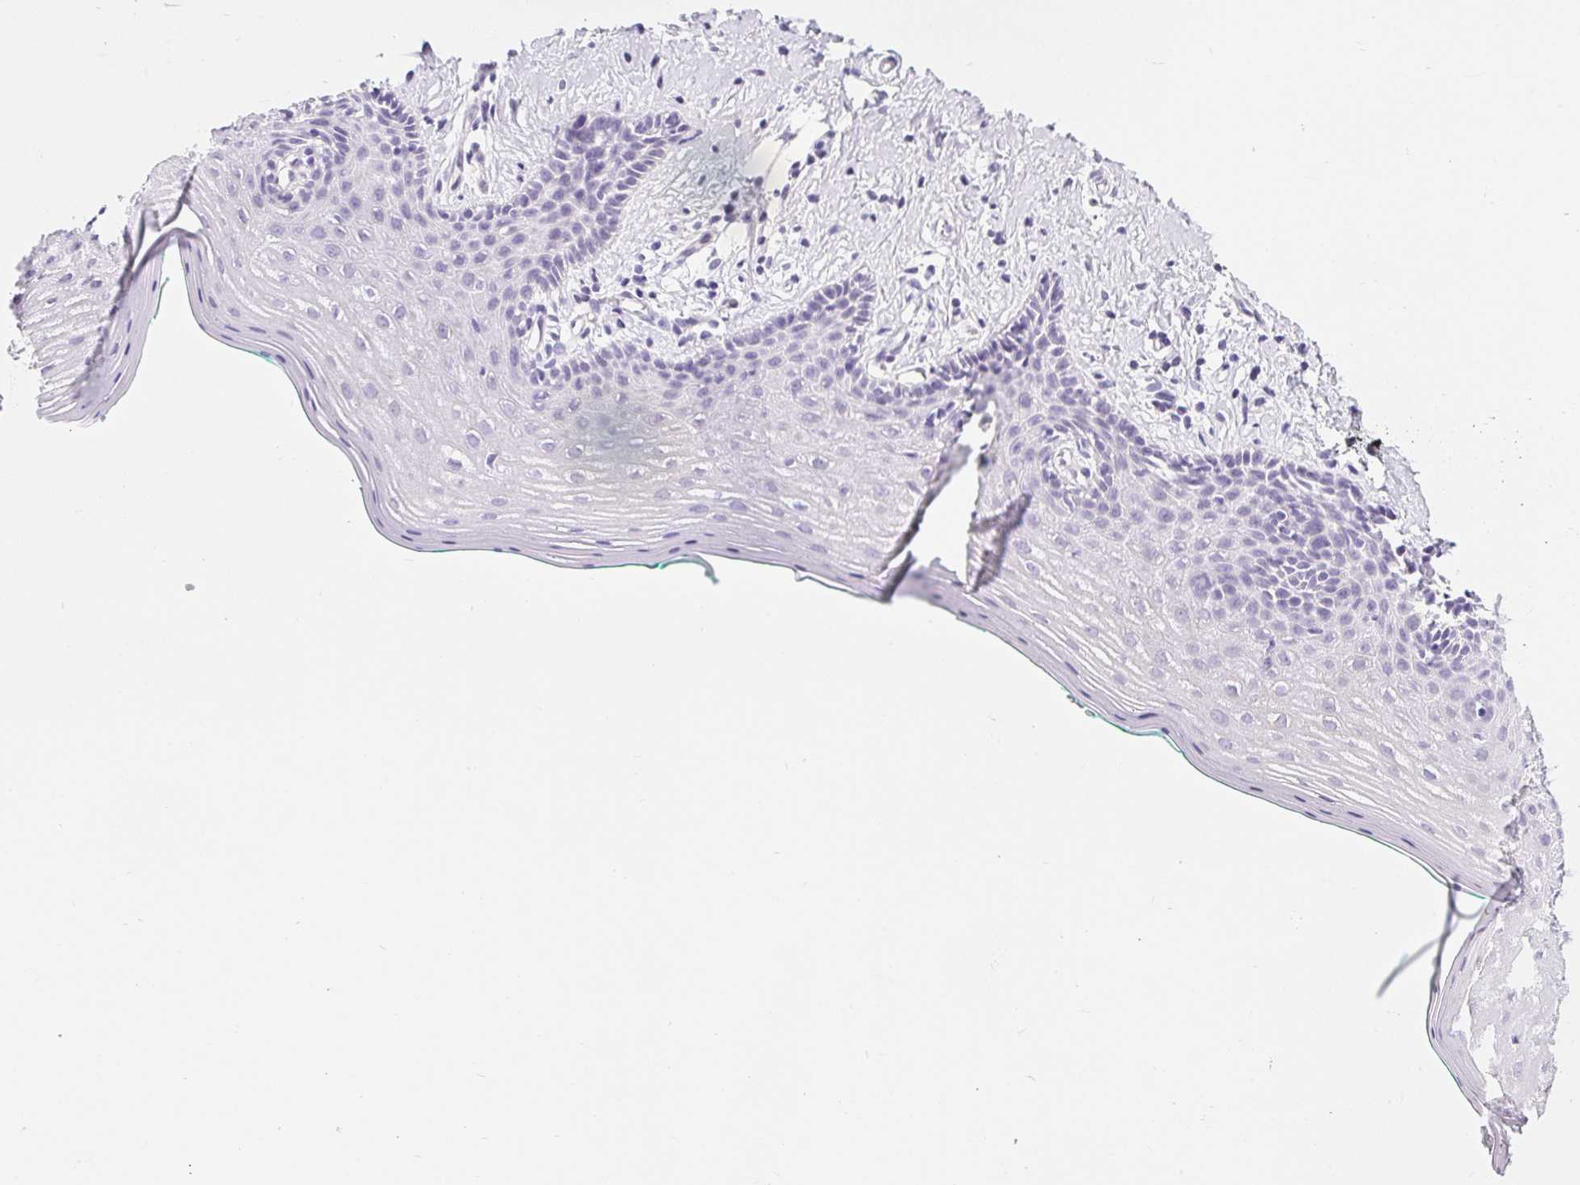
{"staining": {"intensity": "negative", "quantity": "none", "location": "none"}, "tissue": "vagina", "cell_type": "Squamous epithelial cells", "image_type": "normal", "snomed": [{"axis": "morphology", "description": "Normal tissue, NOS"}, {"axis": "topography", "description": "Vagina"}], "caption": "This is a micrograph of IHC staining of unremarkable vagina, which shows no expression in squamous epithelial cells. (DAB (3,3'-diaminobenzidine) immunohistochemistry visualized using brightfield microscopy, high magnification).", "gene": "BCAS1", "patient": {"sex": "female", "age": 42}}